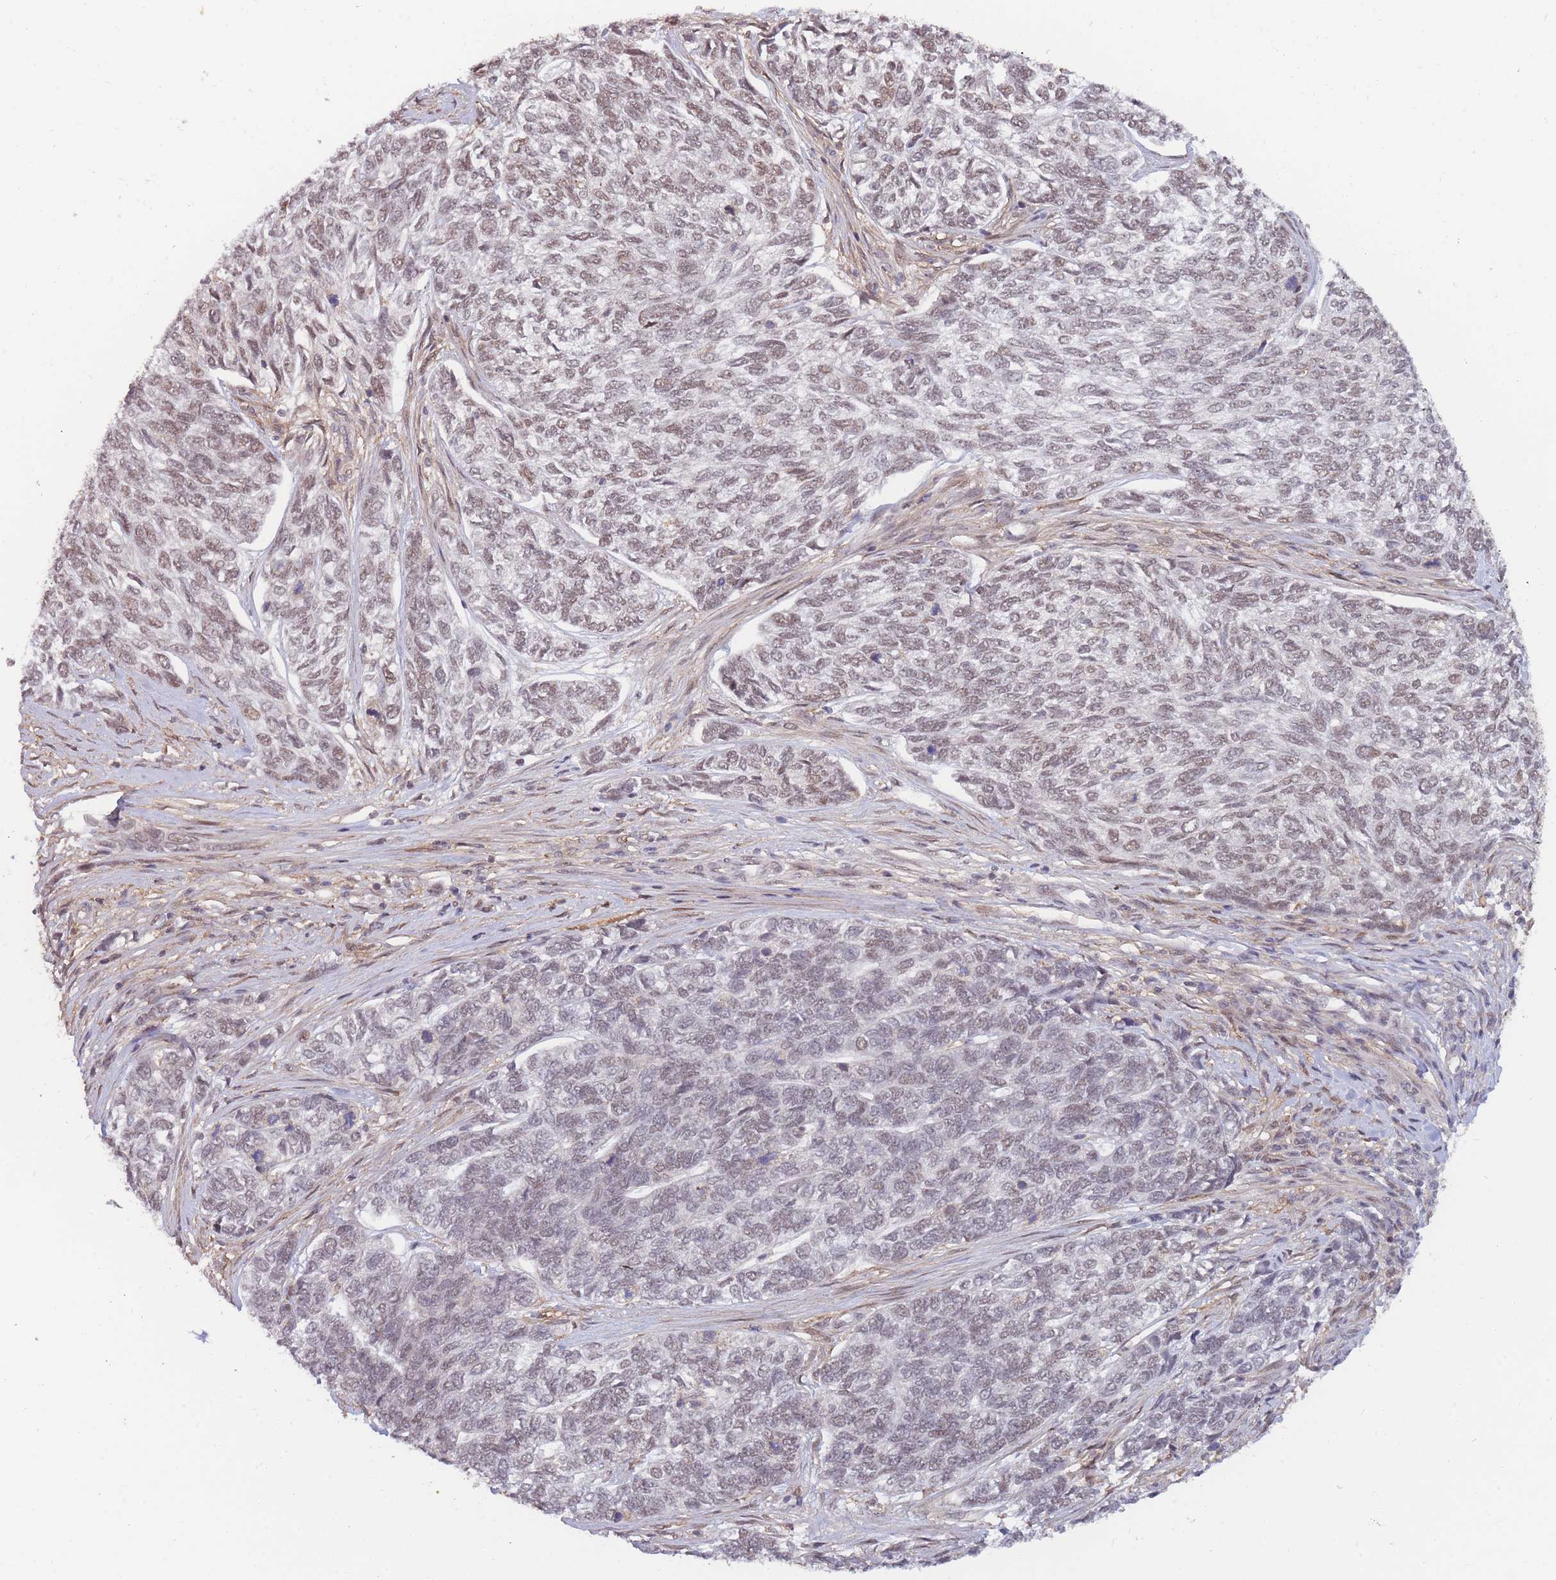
{"staining": {"intensity": "weak", "quantity": ">75%", "location": "nuclear"}, "tissue": "skin cancer", "cell_type": "Tumor cells", "image_type": "cancer", "snomed": [{"axis": "morphology", "description": "Basal cell carcinoma"}, {"axis": "topography", "description": "Skin"}], "caption": "Approximately >75% of tumor cells in basal cell carcinoma (skin) reveal weak nuclear protein expression as visualized by brown immunohistochemical staining.", "gene": "BOD1L1", "patient": {"sex": "female", "age": 65}}